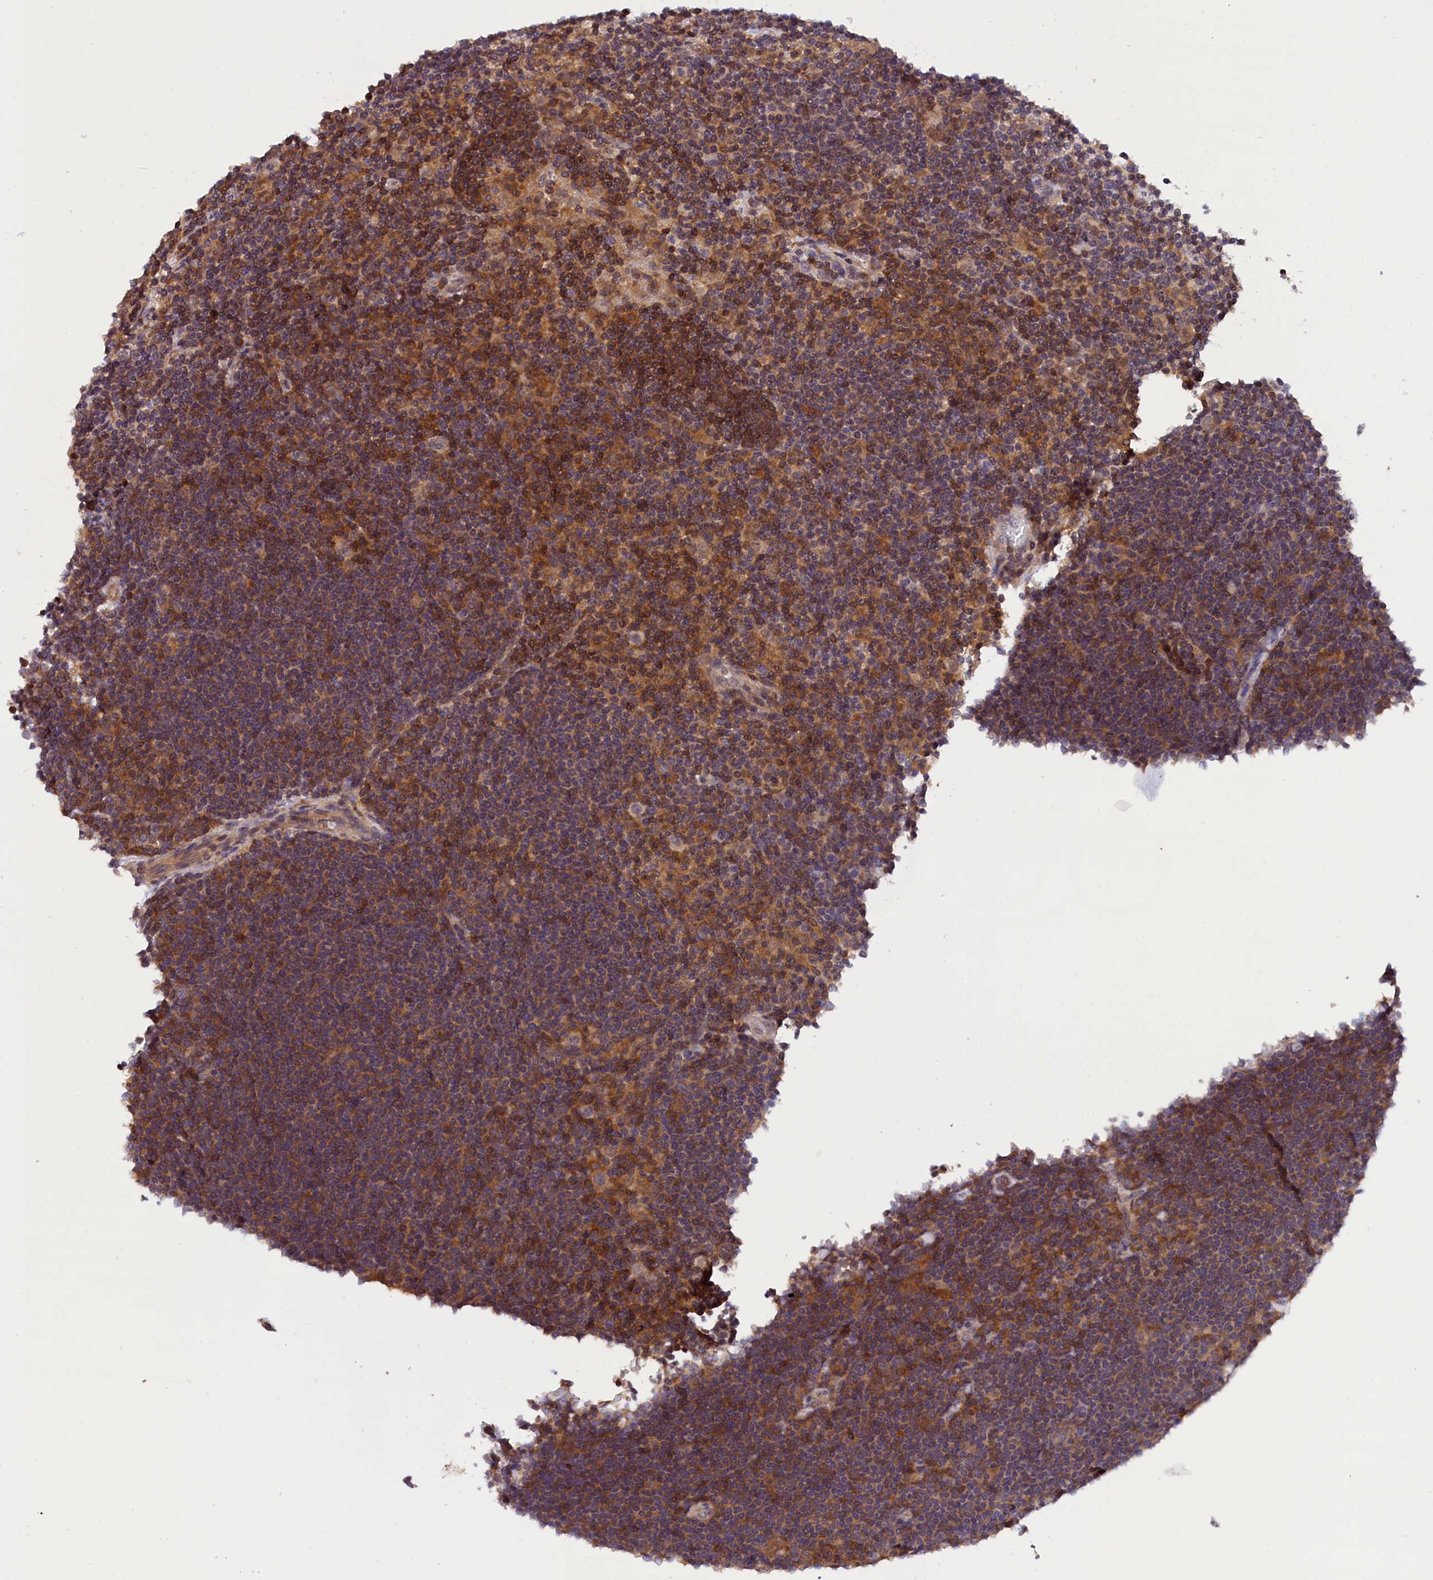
{"staining": {"intensity": "weak", "quantity": "25%-75%", "location": "cytoplasmic/membranous"}, "tissue": "lymphoma", "cell_type": "Tumor cells", "image_type": "cancer", "snomed": [{"axis": "morphology", "description": "Hodgkin's disease, NOS"}, {"axis": "topography", "description": "Lymph node"}], "caption": "Lymphoma was stained to show a protein in brown. There is low levels of weak cytoplasmic/membranous staining in approximately 25%-75% of tumor cells.", "gene": "TBCB", "patient": {"sex": "female", "age": 57}}